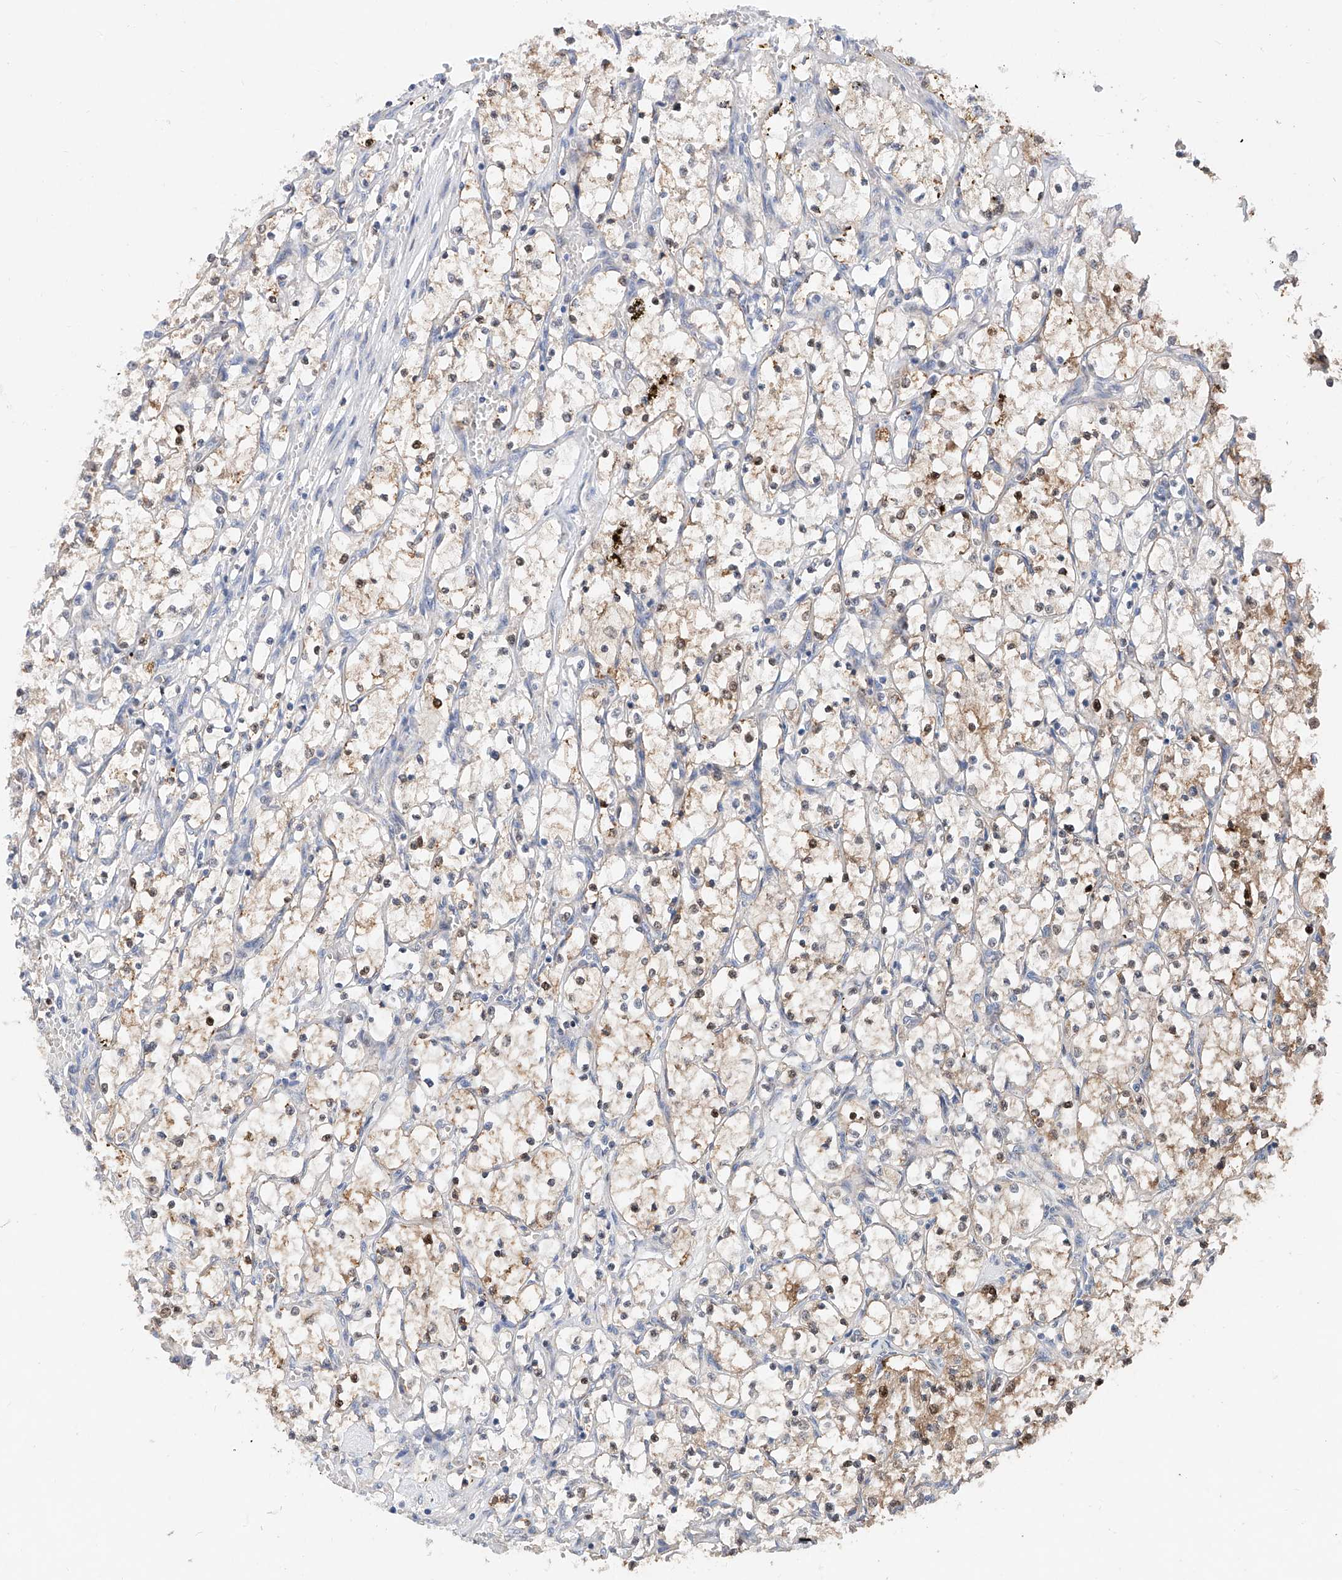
{"staining": {"intensity": "moderate", "quantity": "25%-75%", "location": "cytoplasmic/membranous,nuclear"}, "tissue": "renal cancer", "cell_type": "Tumor cells", "image_type": "cancer", "snomed": [{"axis": "morphology", "description": "Adenocarcinoma, NOS"}, {"axis": "topography", "description": "Kidney"}], "caption": "Protein analysis of renal adenocarcinoma tissue reveals moderate cytoplasmic/membranous and nuclear staining in about 25%-75% of tumor cells.", "gene": "FUCA2", "patient": {"sex": "female", "age": 69}}